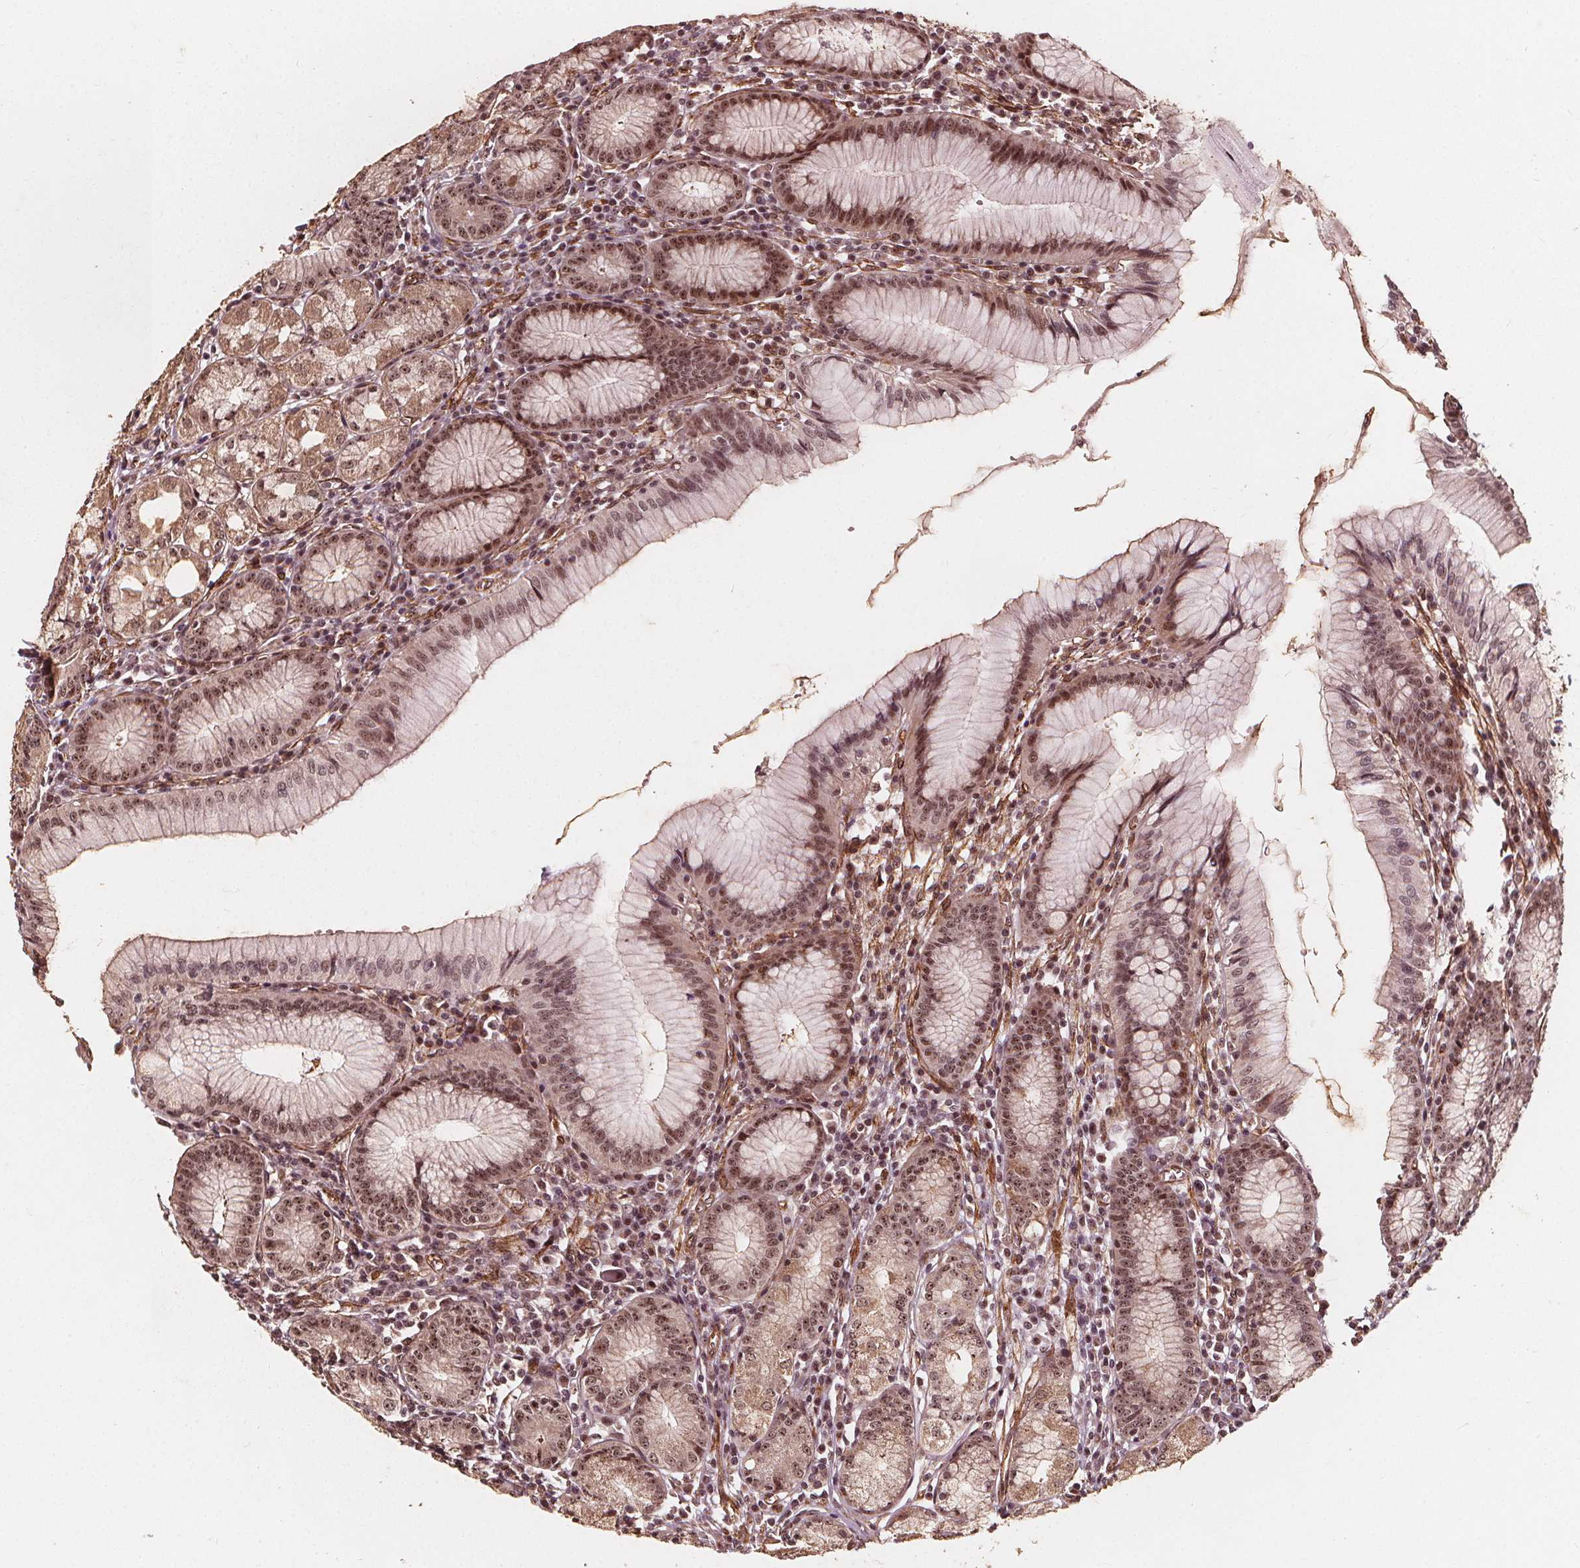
{"staining": {"intensity": "moderate", "quantity": ">75%", "location": "cytoplasmic/membranous,nuclear"}, "tissue": "stomach", "cell_type": "Glandular cells", "image_type": "normal", "snomed": [{"axis": "morphology", "description": "Normal tissue, NOS"}, {"axis": "topography", "description": "Stomach"}], "caption": "IHC image of benign stomach: human stomach stained using immunohistochemistry displays medium levels of moderate protein expression localized specifically in the cytoplasmic/membranous,nuclear of glandular cells, appearing as a cytoplasmic/membranous,nuclear brown color.", "gene": "EXOSC9", "patient": {"sex": "male", "age": 55}}